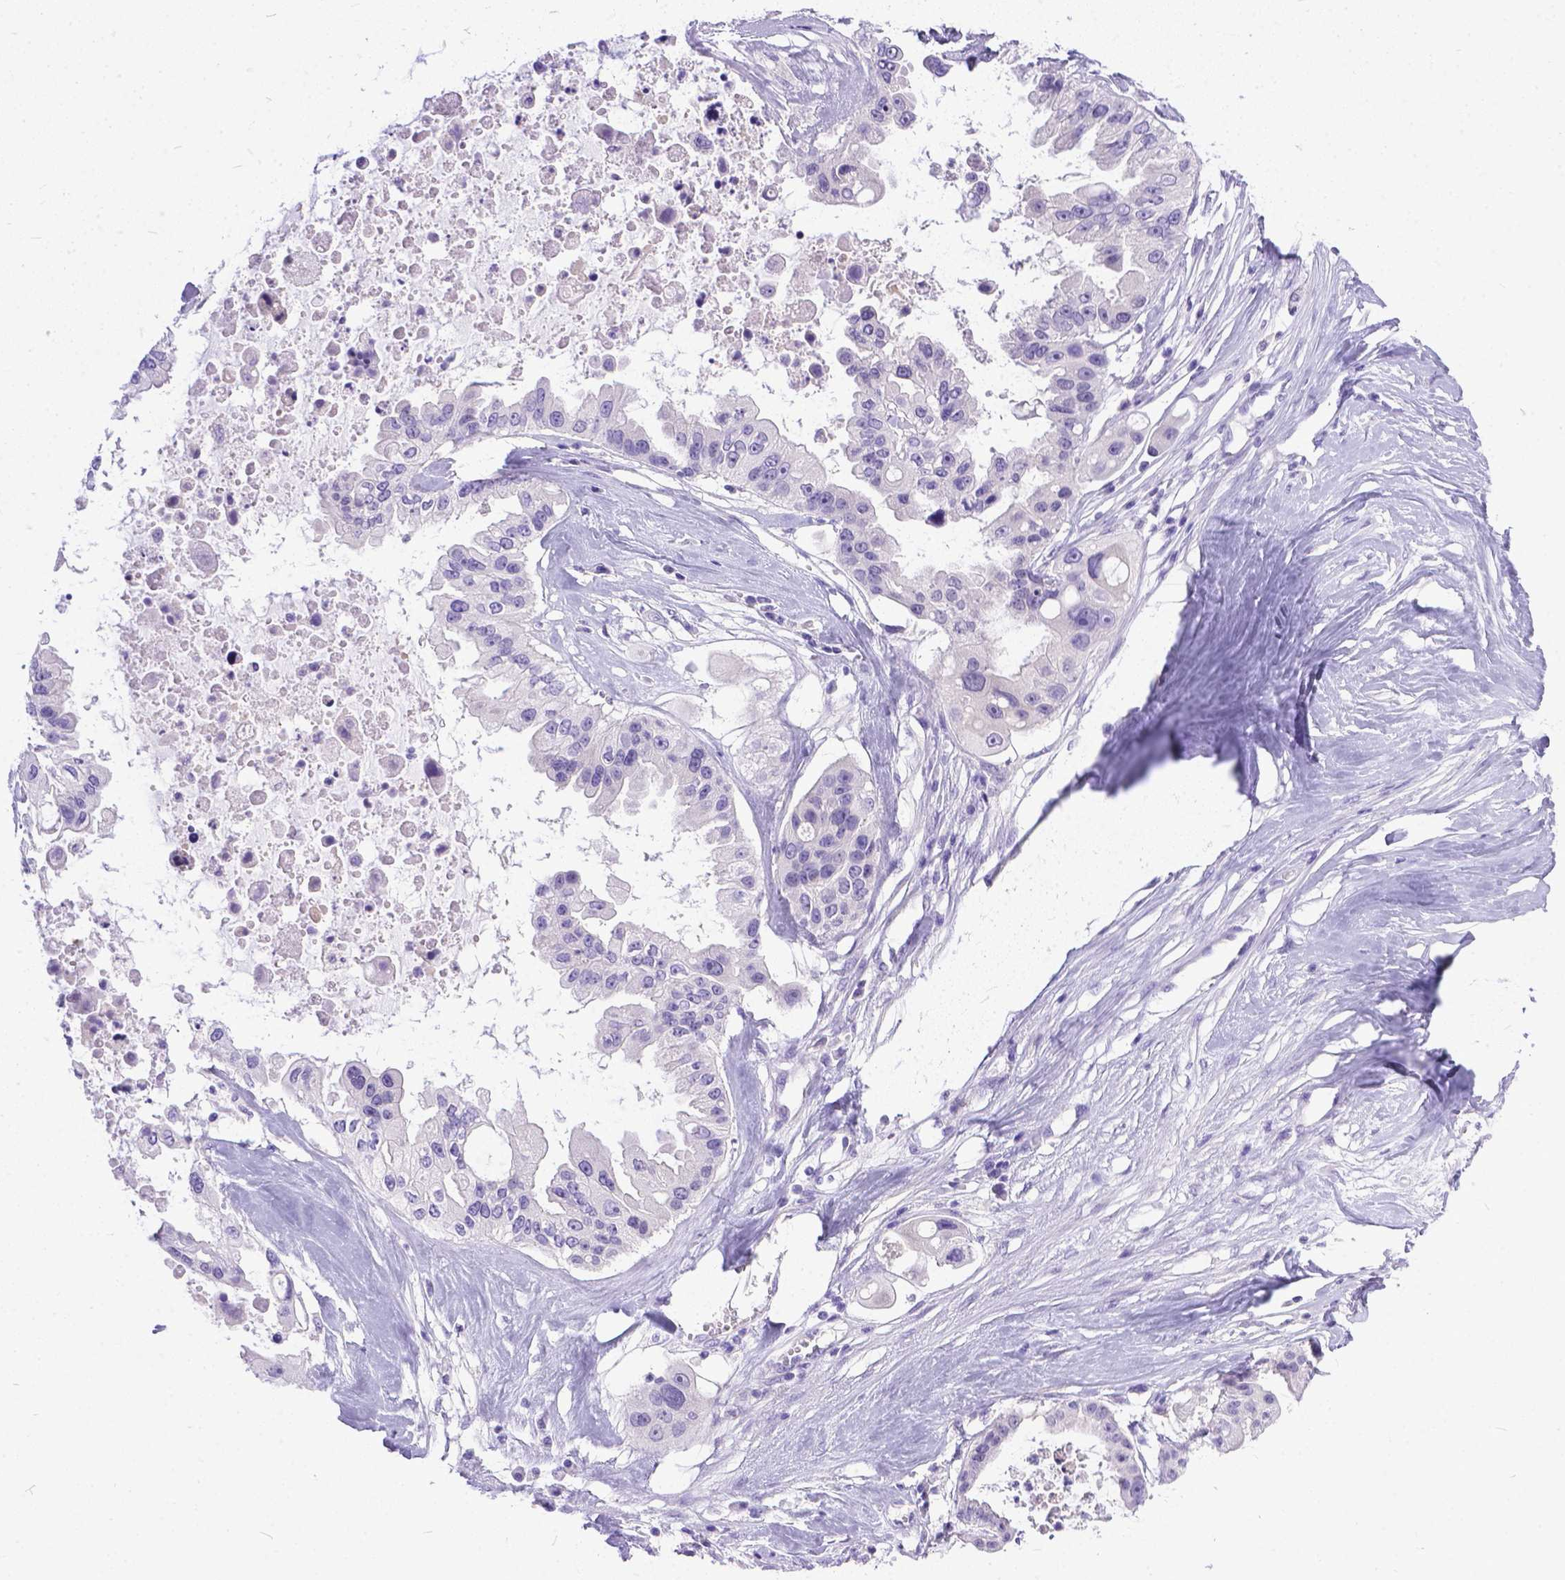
{"staining": {"intensity": "negative", "quantity": "none", "location": "none"}, "tissue": "ovarian cancer", "cell_type": "Tumor cells", "image_type": "cancer", "snomed": [{"axis": "morphology", "description": "Cystadenocarcinoma, serous, NOS"}, {"axis": "topography", "description": "Ovary"}], "caption": "Tumor cells show no significant protein staining in ovarian serous cystadenocarcinoma.", "gene": "TTLL6", "patient": {"sex": "female", "age": 56}}